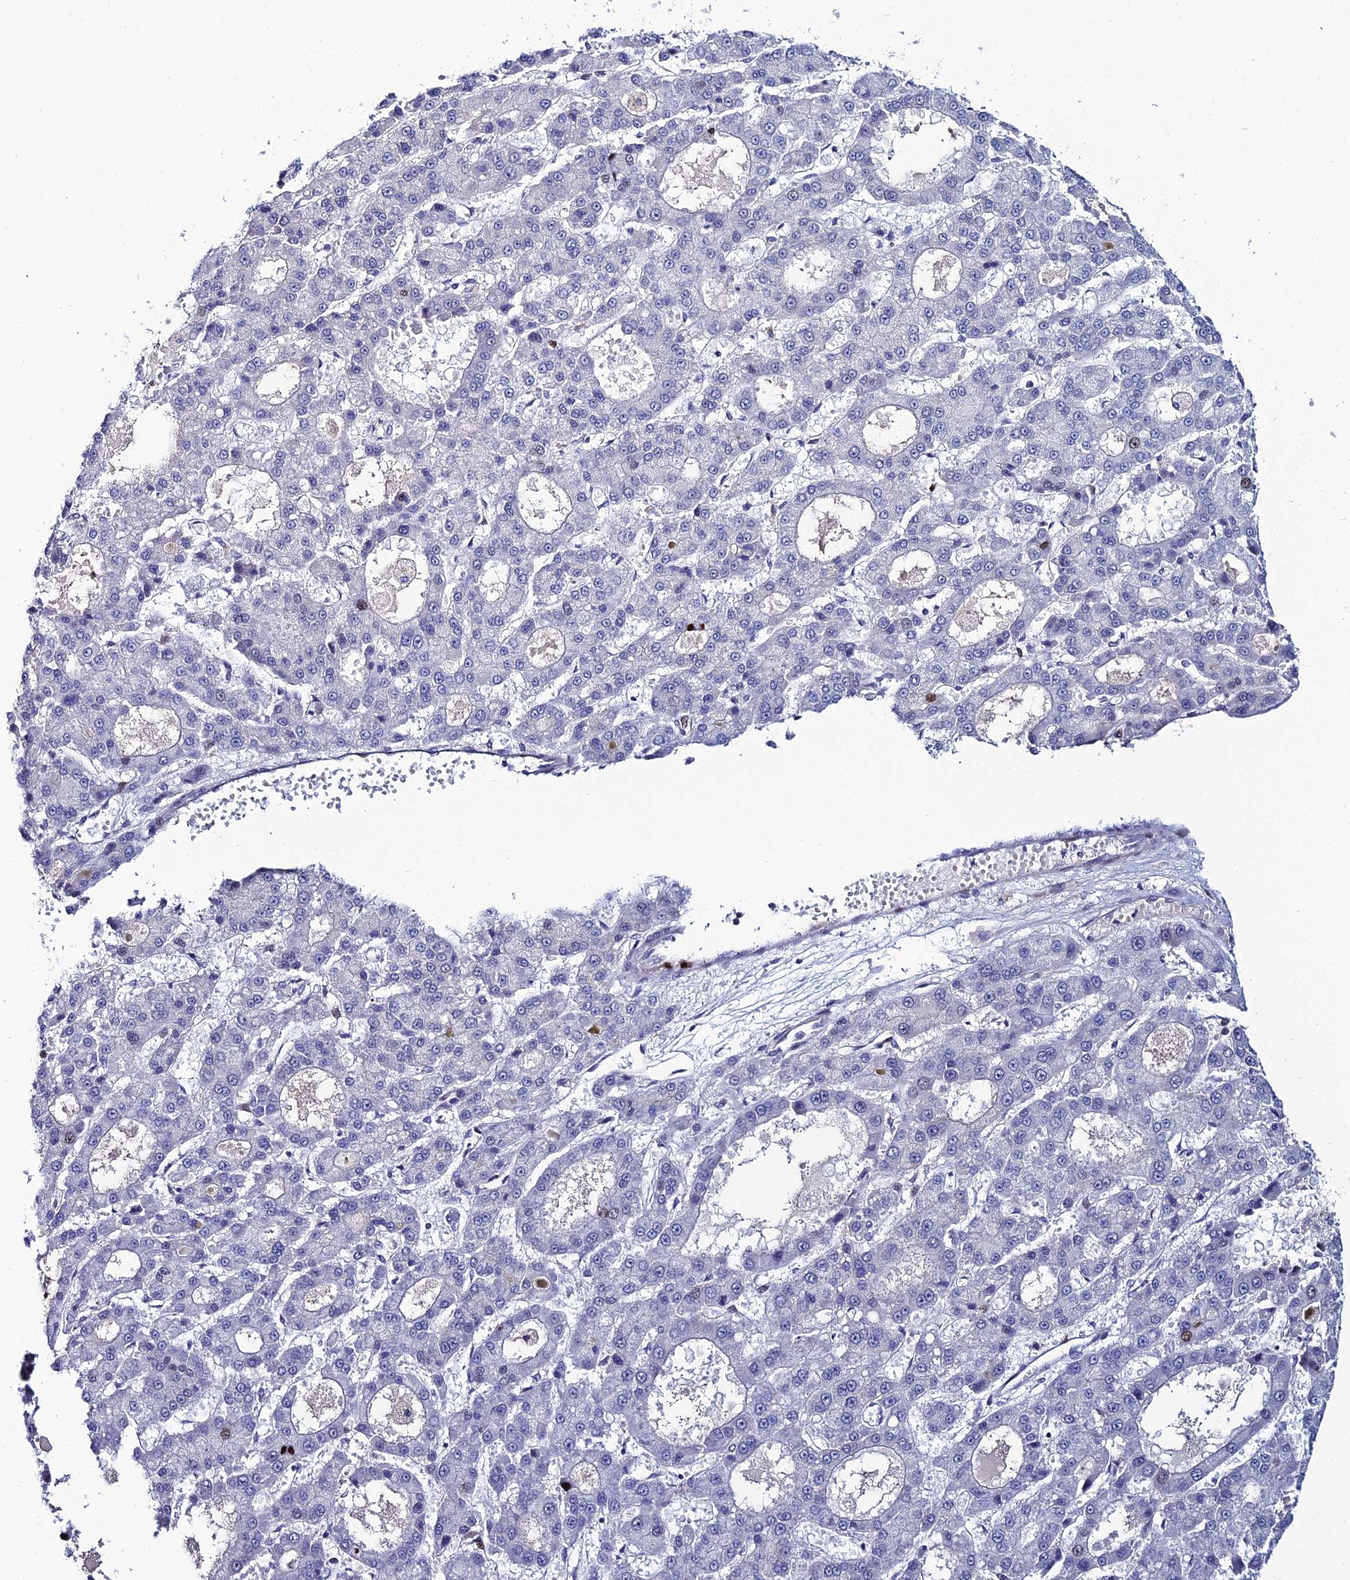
{"staining": {"intensity": "moderate", "quantity": "<25%", "location": "nuclear"}, "tissue": "liver cancer", "cell_type": "Tumor cells", "image_type": "cancer", "snomed": [{"axis": "morphology", "description": "Carcinoma, Hepatocellular, NOS"}, {"axis": "topography", "description": "Liver"}], "caption": "Protein staining displays moderate nuclear expression in approximately <25% of tumor cells in liver cancer (hepatocellular carcinoma).", "gene": "TAF9B", "patient": {"sex": "male", "age": 70}}